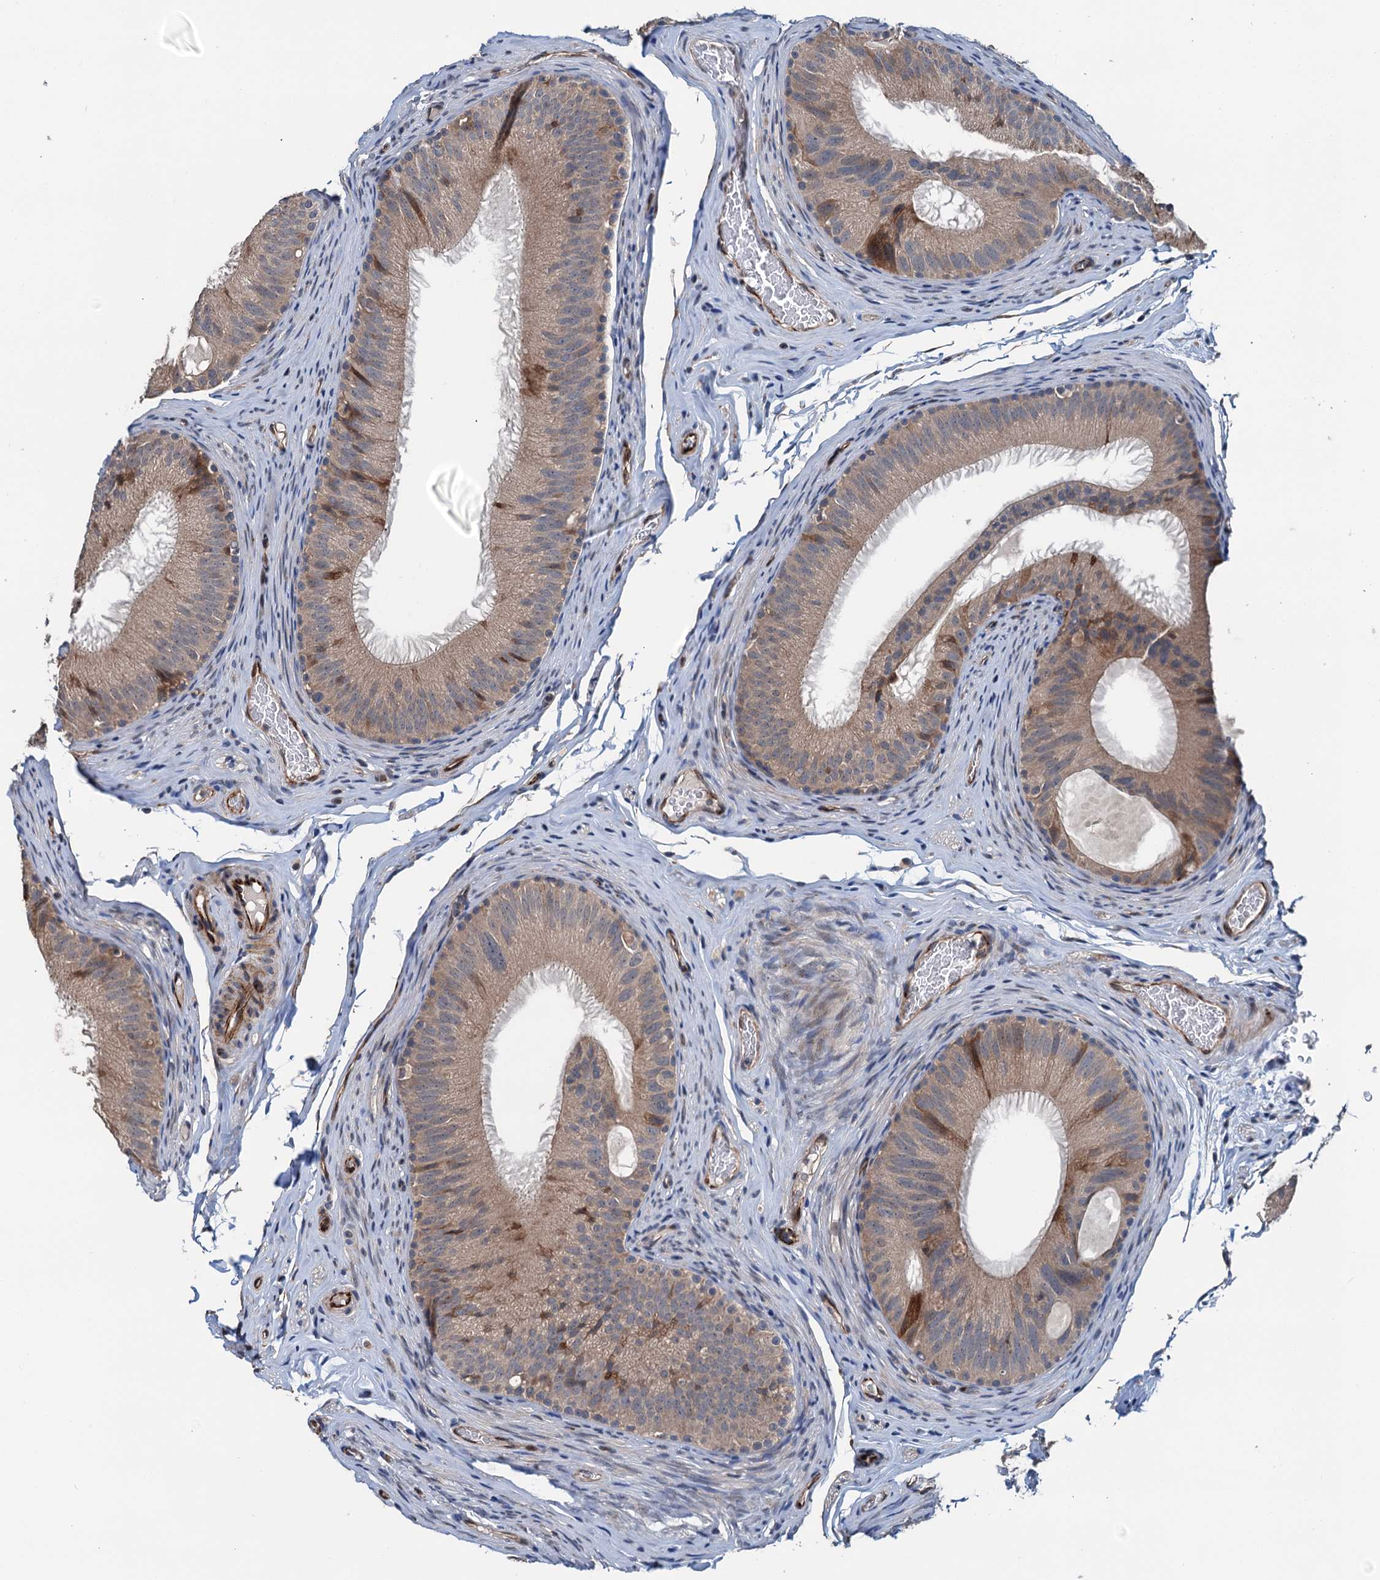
{"staining": {"intensity": "moderate", "quantity": ">75%", "location": "cytoplasmic/membranous"}, "tissue": "epididymis", "cell_type": "Glandular cells", "image_type": "normal", "snomed": [{"axis": "morphology", "description": "Normal tissue, NOS"}, {"axis": "topography", "description": "Epididymis"}], "caption": "This micrograph demonstrates benign epididymis stained with immunohistochemistry to label a protein in brown. The cytoplasmic/membranous of glandular cells show moderate positivity for the protein. Nuclei are counter-stained blue.", "gene": "ELAC1", "patient": {"sex": "male", "age": 34}}